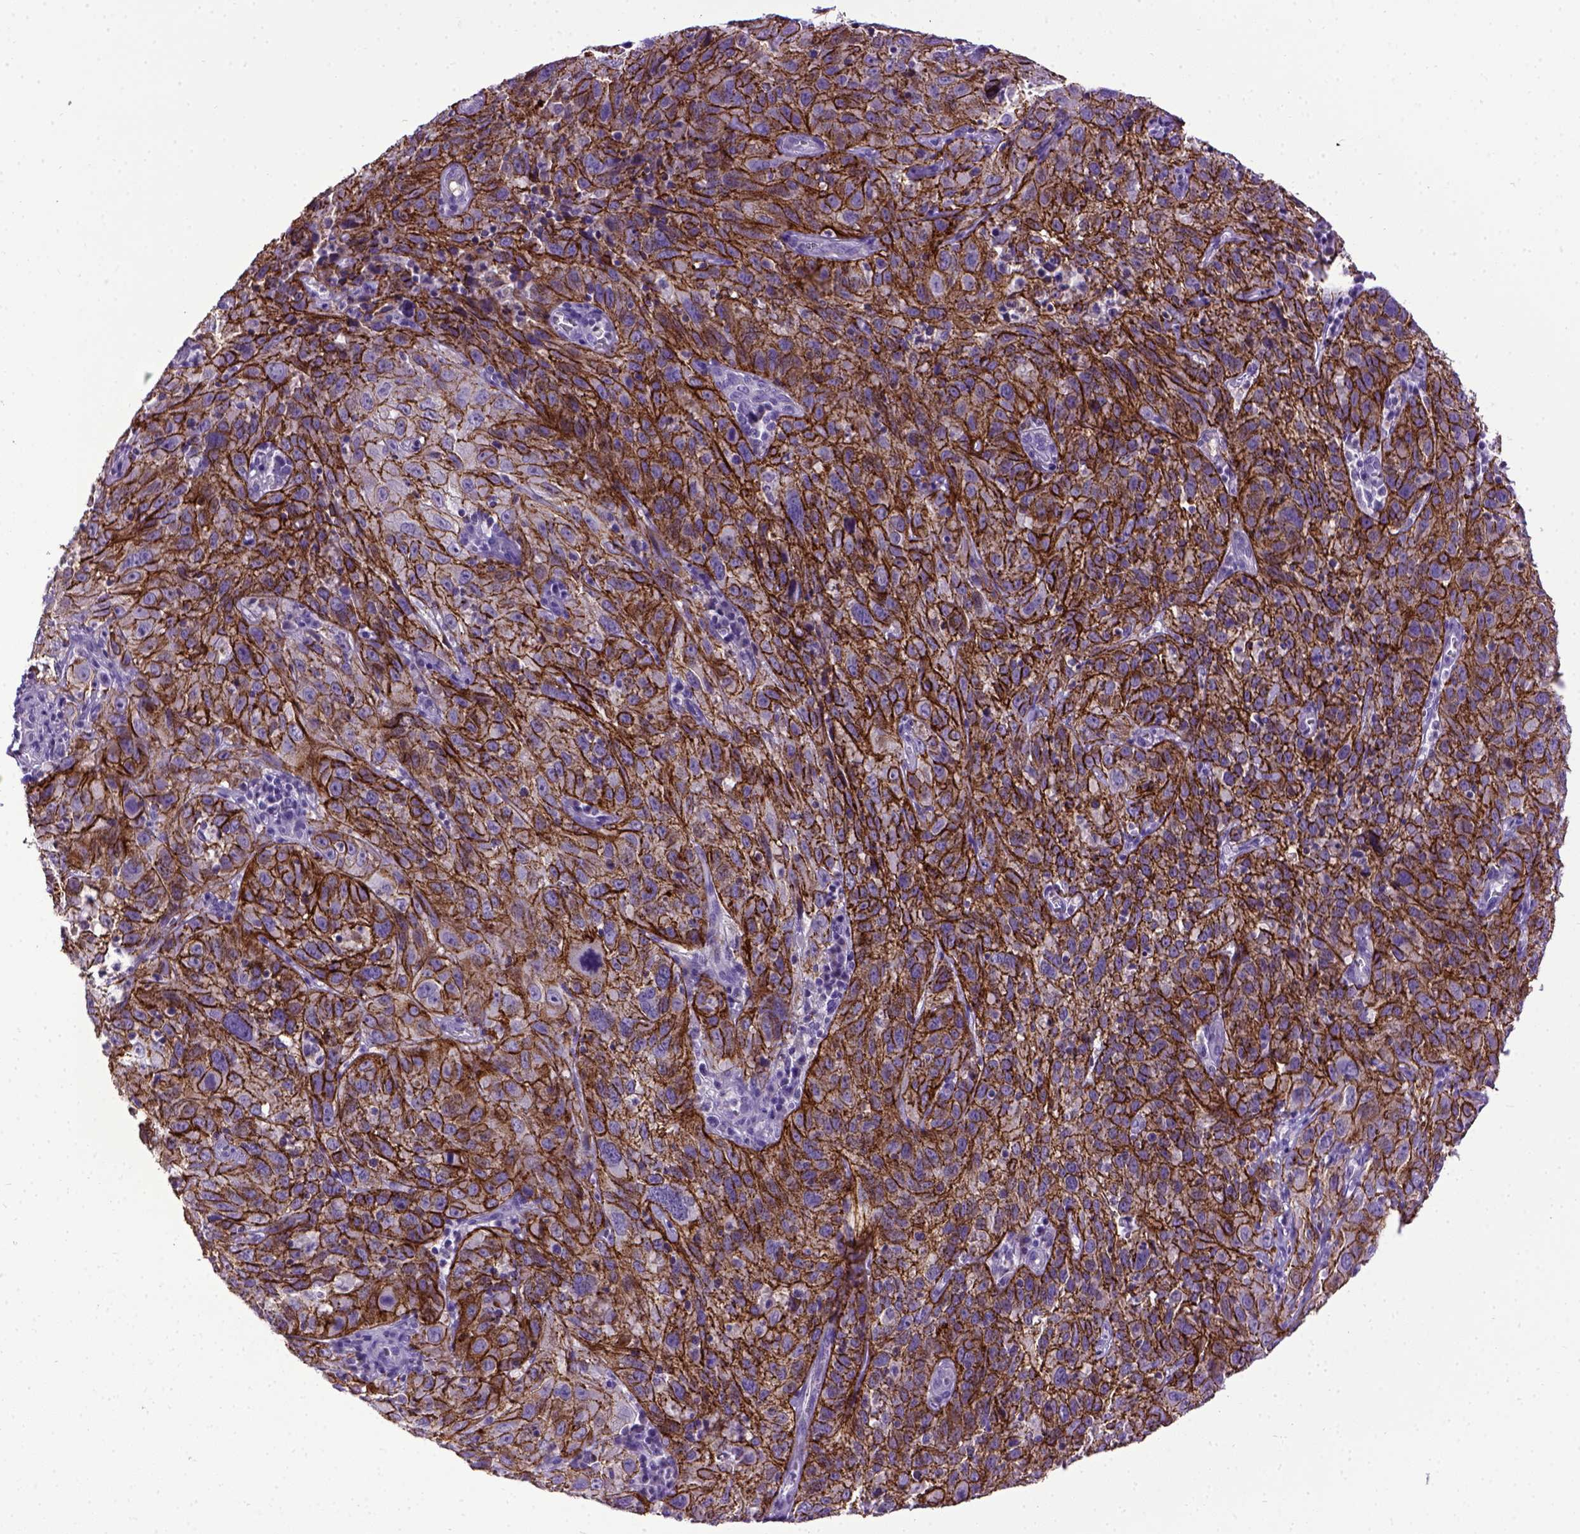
{"staining": {"intensity": "strong", "quantity": ">75%", "location": "cytoplasmic/membranous"}, "tissue": "cervical cancer", "cell_type": "Tumor cells", "image_type": "cancer", "snomed": [{"axis": "morphology", "description": "Squamous cell carcinoma, NOS"}, {"axis": "topography", "description": "Cervix"}], "caption": "Cervical cancer (squamous cell carcinoma) tissue displays strong cytoplasmic/membranous staining in approximately >75% of tumor cells (brown staining indicates protein expression, while blue staining denotes nuclei).", "gene": "CDH1", "patient": {"sex": "female", "age": 32}}